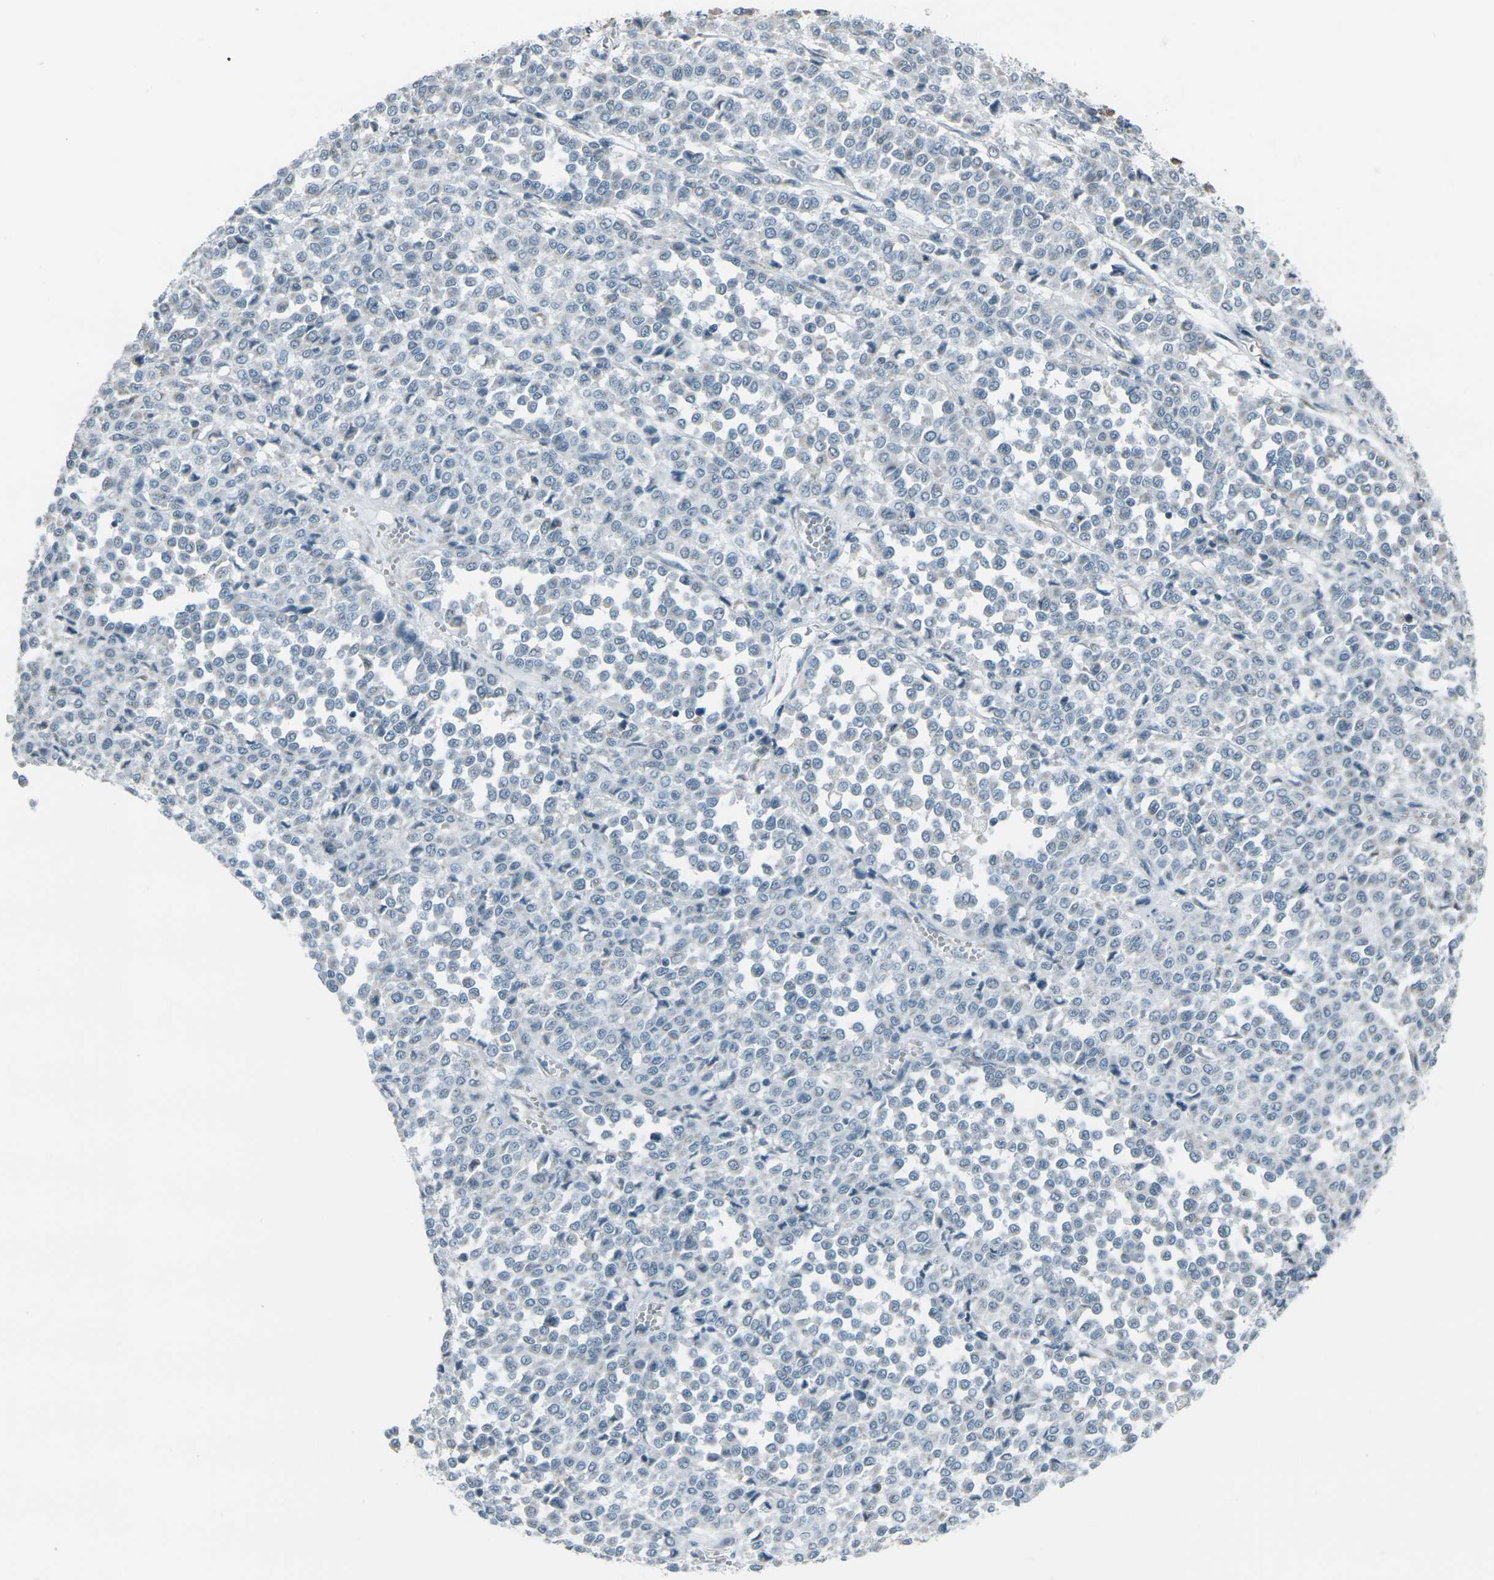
{"staining": {"intensity": "negative", "quantity": "none", "location": "none"}, "tissue": "melanoma", "cell_type": "Tumor cells", "image_type": "cancer", "snomed": [{"axis": "morphology", "description": "Malignant melanoma, Metastatic site"}, {"axis": "topography", "description": "Pancreas"}], "caption": "The histopathology image exhibits no significant staining in tumor cells of melanoma.", "gene": "H2BC1", "patient": {"sex": "female", "age": 30}}